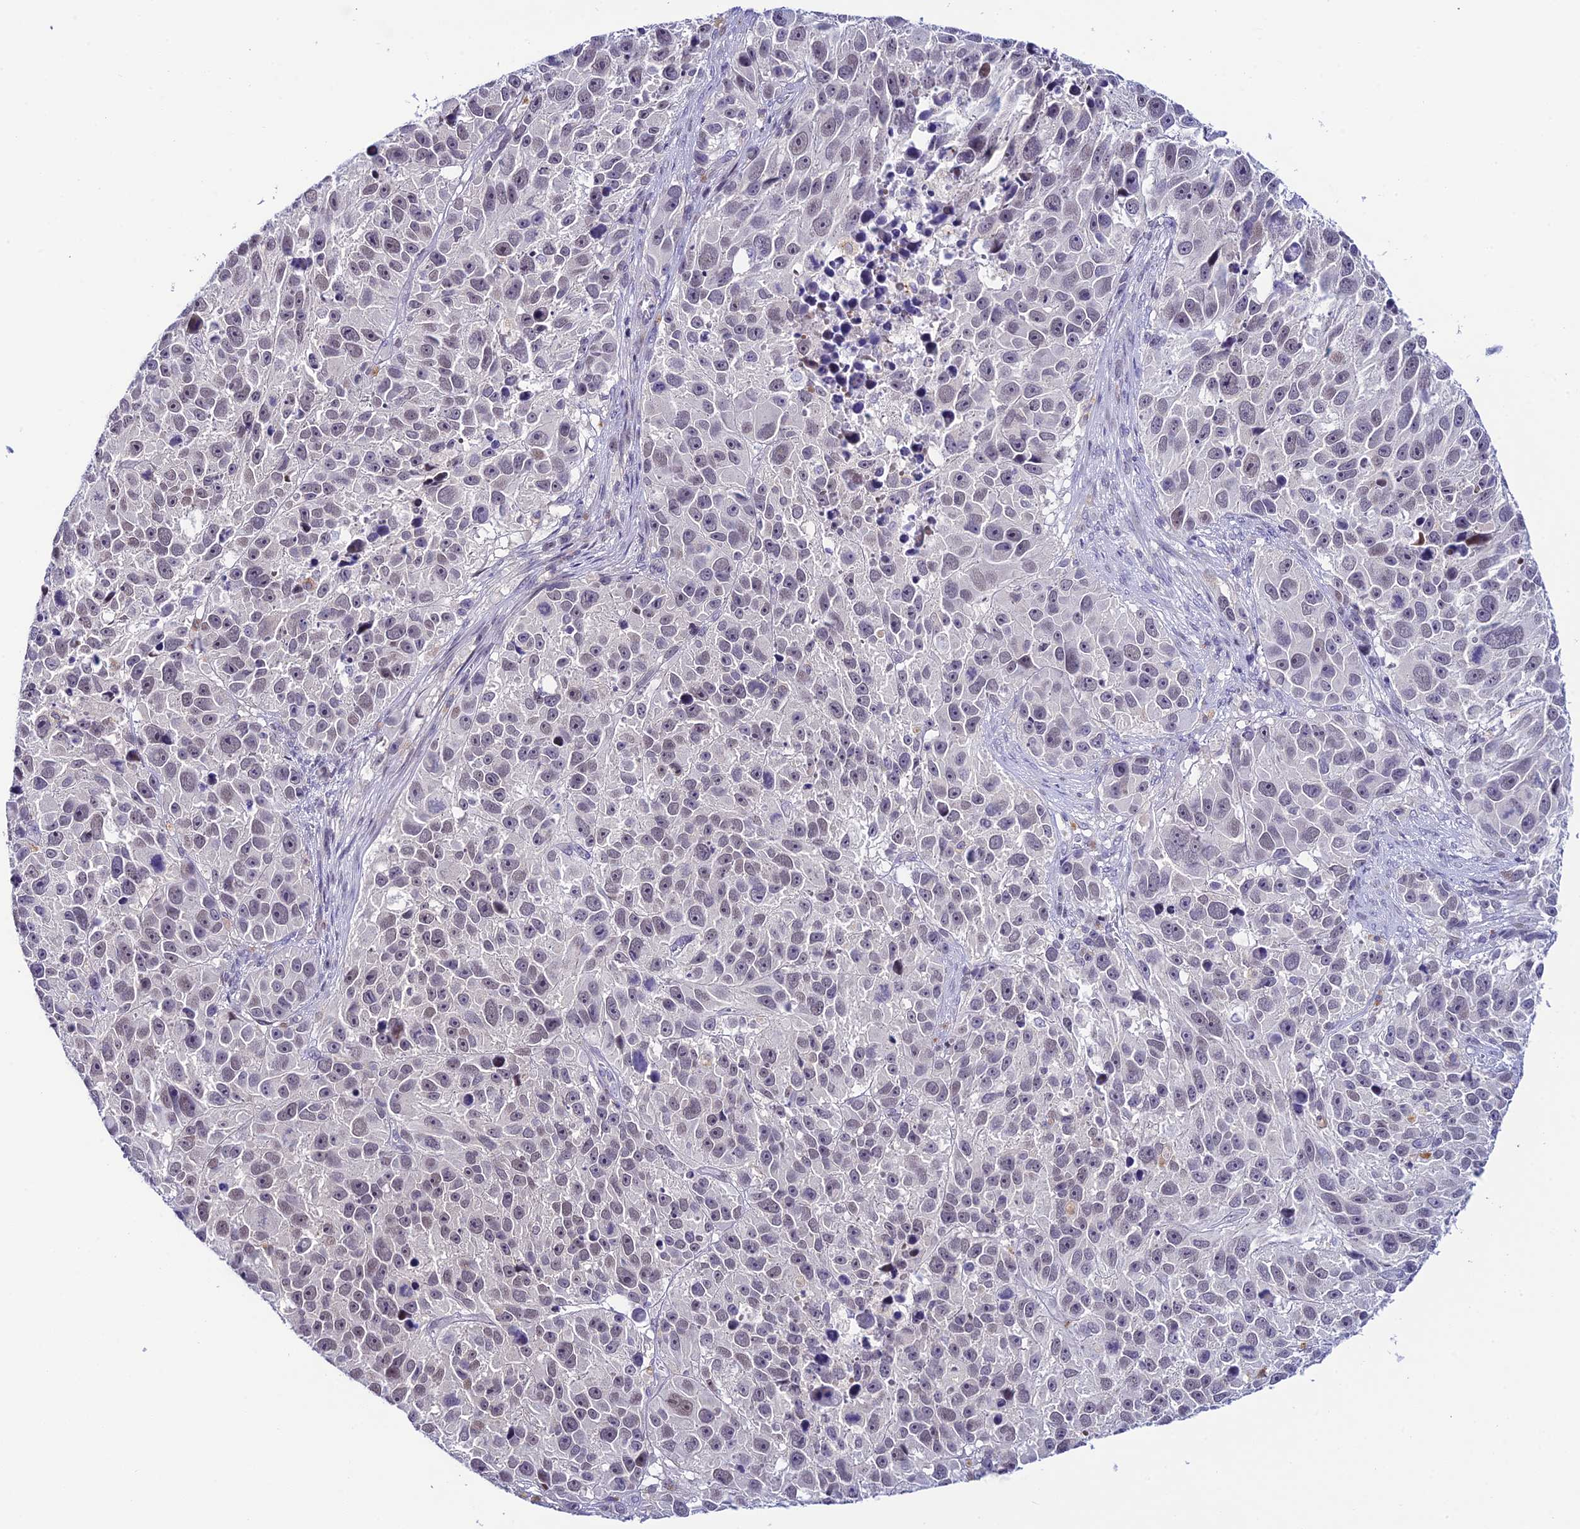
{"staining": {"intensity": "weak", "quantity": "<25%", "location": "nuclear"}, "tissue": "melanoma", "cell_type": "Tumor cells", "image_type": "cancer", "snomed": [{"axis": "morphology", "description": "Malignant melanoma, NOS"}, {"axis": "topography", "description": "Skin"}], "caption": "An image of human melanoma is negative for staining in tumor cells. The staining is performed using DAB (3,3'-diaminobenzidine) brown chromogen with nuclei counter-stained in using hematoxylin.", "gene": "RASGEF1B", "patient": {"sex": "male", "age": 84}}